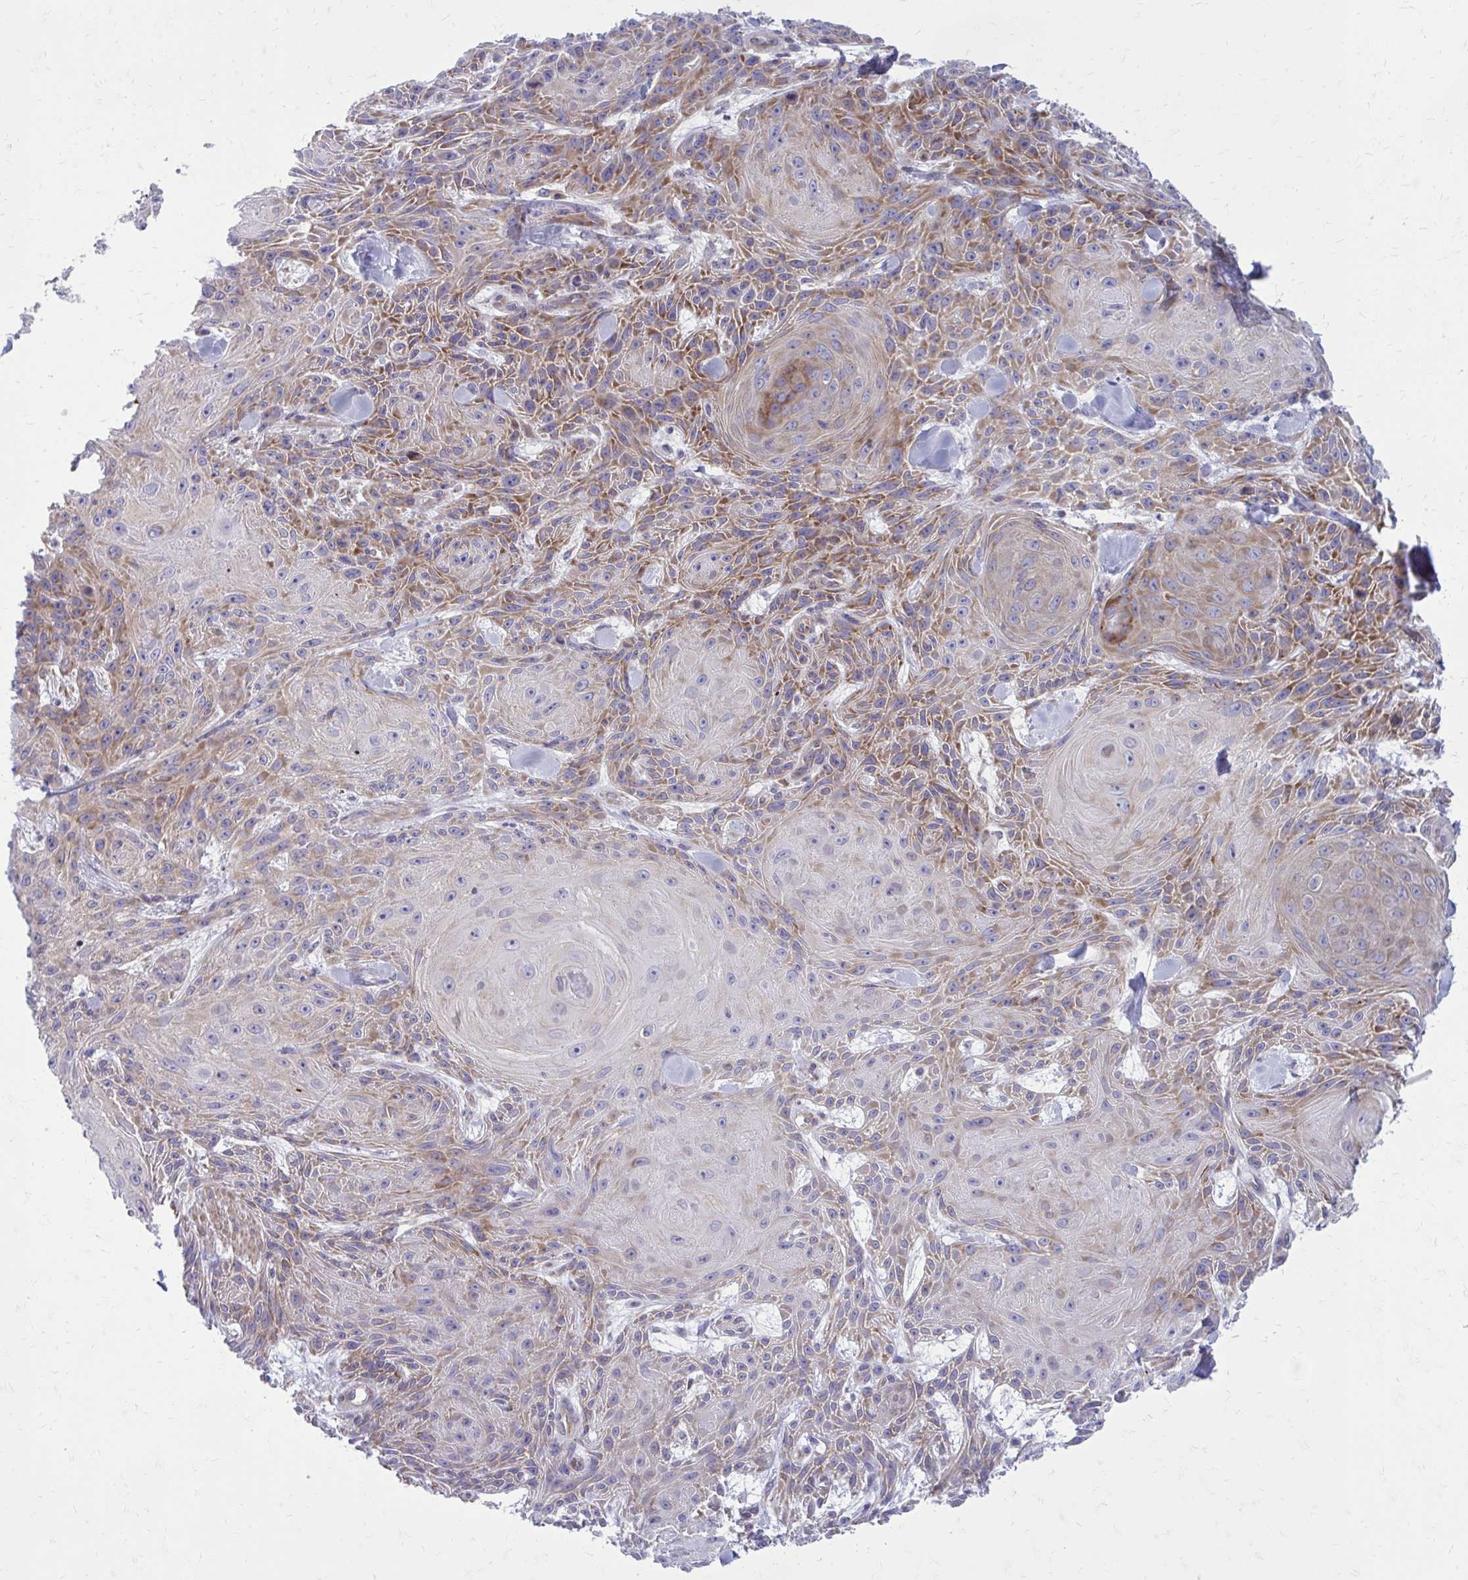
{"staining": {"intensity": "moderate", "quantity": "25%-75%", "location": "cytoplasmic/membranous"}, "tissue": "skin cancer", "cell_type": "Tumor cells", "image_type": "cancer", "snomed": [{"axis": "morphology", "description": "Squamous cell carcinoma, NOS"}, {"axis": "topography", "description": "Skin"}], "caption": "This photomicrograph reveals skin cancer (squamous cell carcinoma) stained with IHC to label a protein in brown. The cytoplasmic/membranous of tumor cells show moderate positivity for the protein. Nuclei are counter-stained blue.", "gene": "GIGYF2", "patient": {"sex": "male", "age": 88}}